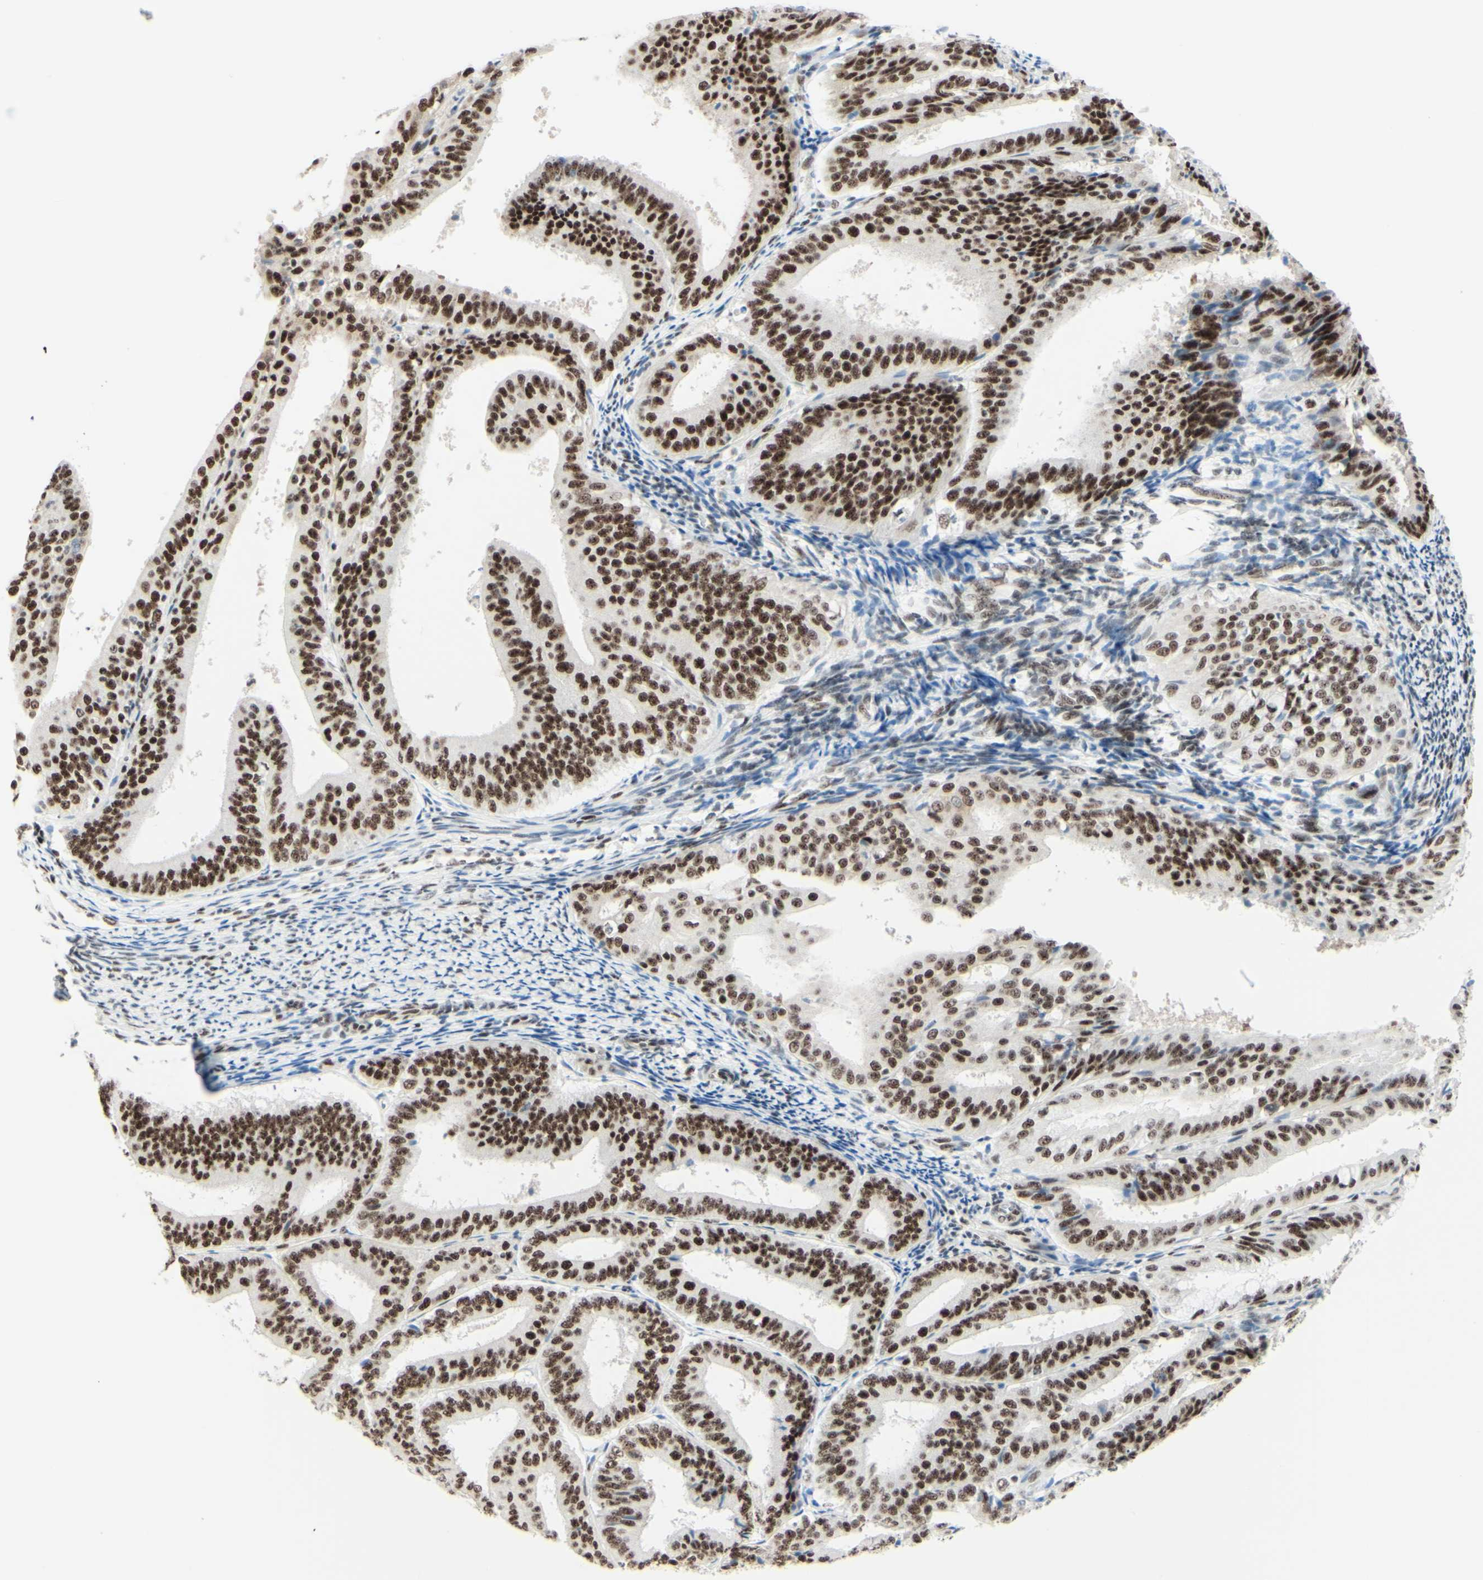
{"staining": {"intensity": "strong", "quantity": ">75%", "location": "nuclear"}, "tissue": "endometrial cancer", "cell_type": "Tumor cells", "image_type": "cancer", "snomed": [{"axis": "morphology", "description": "Adenocarcinoma, NOS"}, {"axis": "topography", "description": "Endometrium"}], "caption": "This image demonstrates immunohistochemistry staining of adenocarcinoma (endometrial), with high strong nuclear positivity in about >75% of tumor cells.", "gene": "WTAP", "patient": {"sex": "female", "age": 63}}